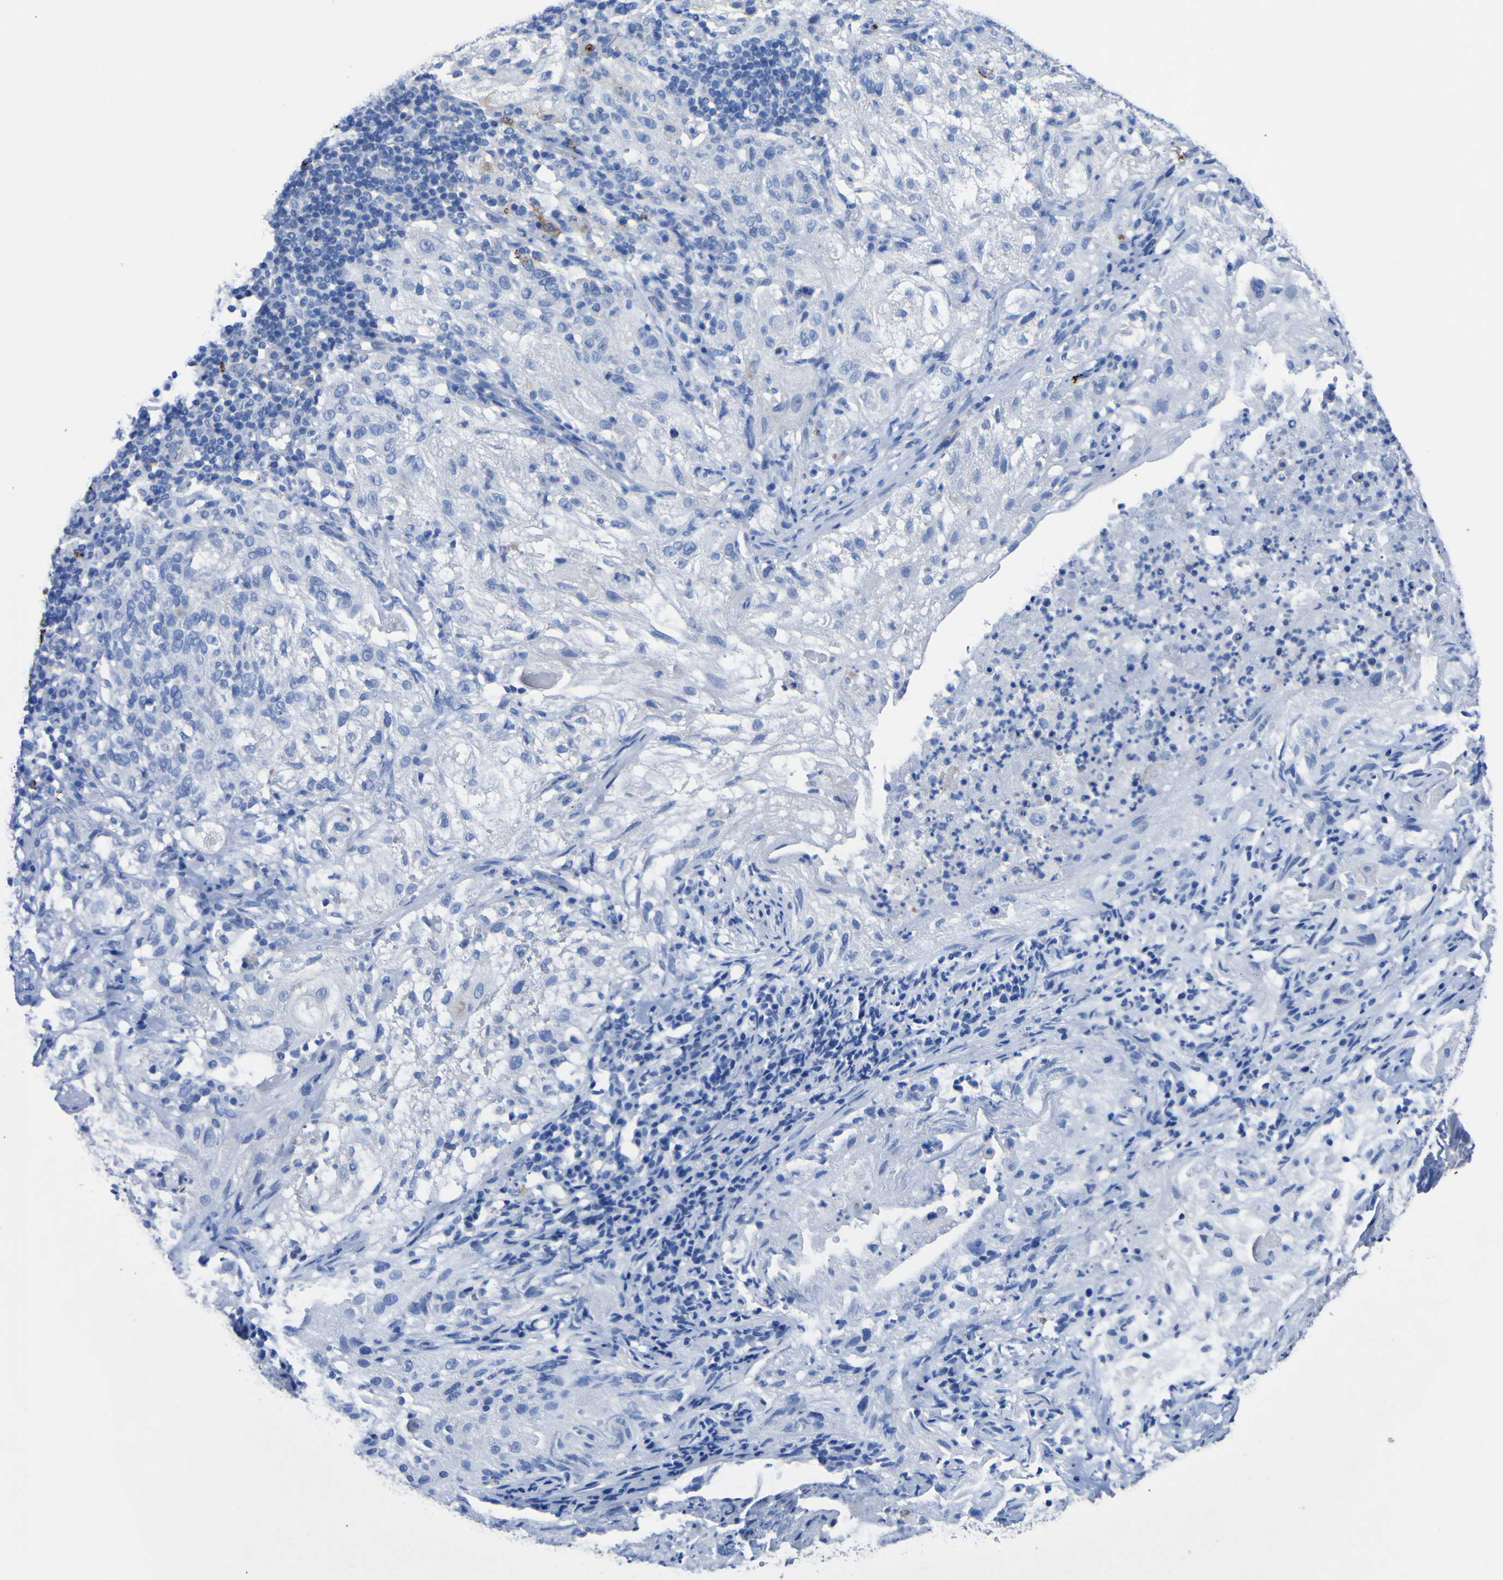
{"staining": {"intensity": "negative", "quantity": "none", "location": "none"}, "tissue": "lung cancer", "cell_type": "Tumor cells", "image_type": "cancer", "snomed": [{"axis": "morphology", "description": "Inflammation, NOS"}, {"axis": "morphology", "description": "Squamous cell carcinoma, NOS"}, {"axis": "topography", "description": "Lymph node"}, {"axis": "topography", "description": "Soft tissue"}, {"axis": "topography", "description": "Lung"}], "caption": "Tumor cells are negative for brown protein staining in squamous cell carcinoma (lung).", "gene": "AGO4", "patient": {"sex": "male", "age": 66}}